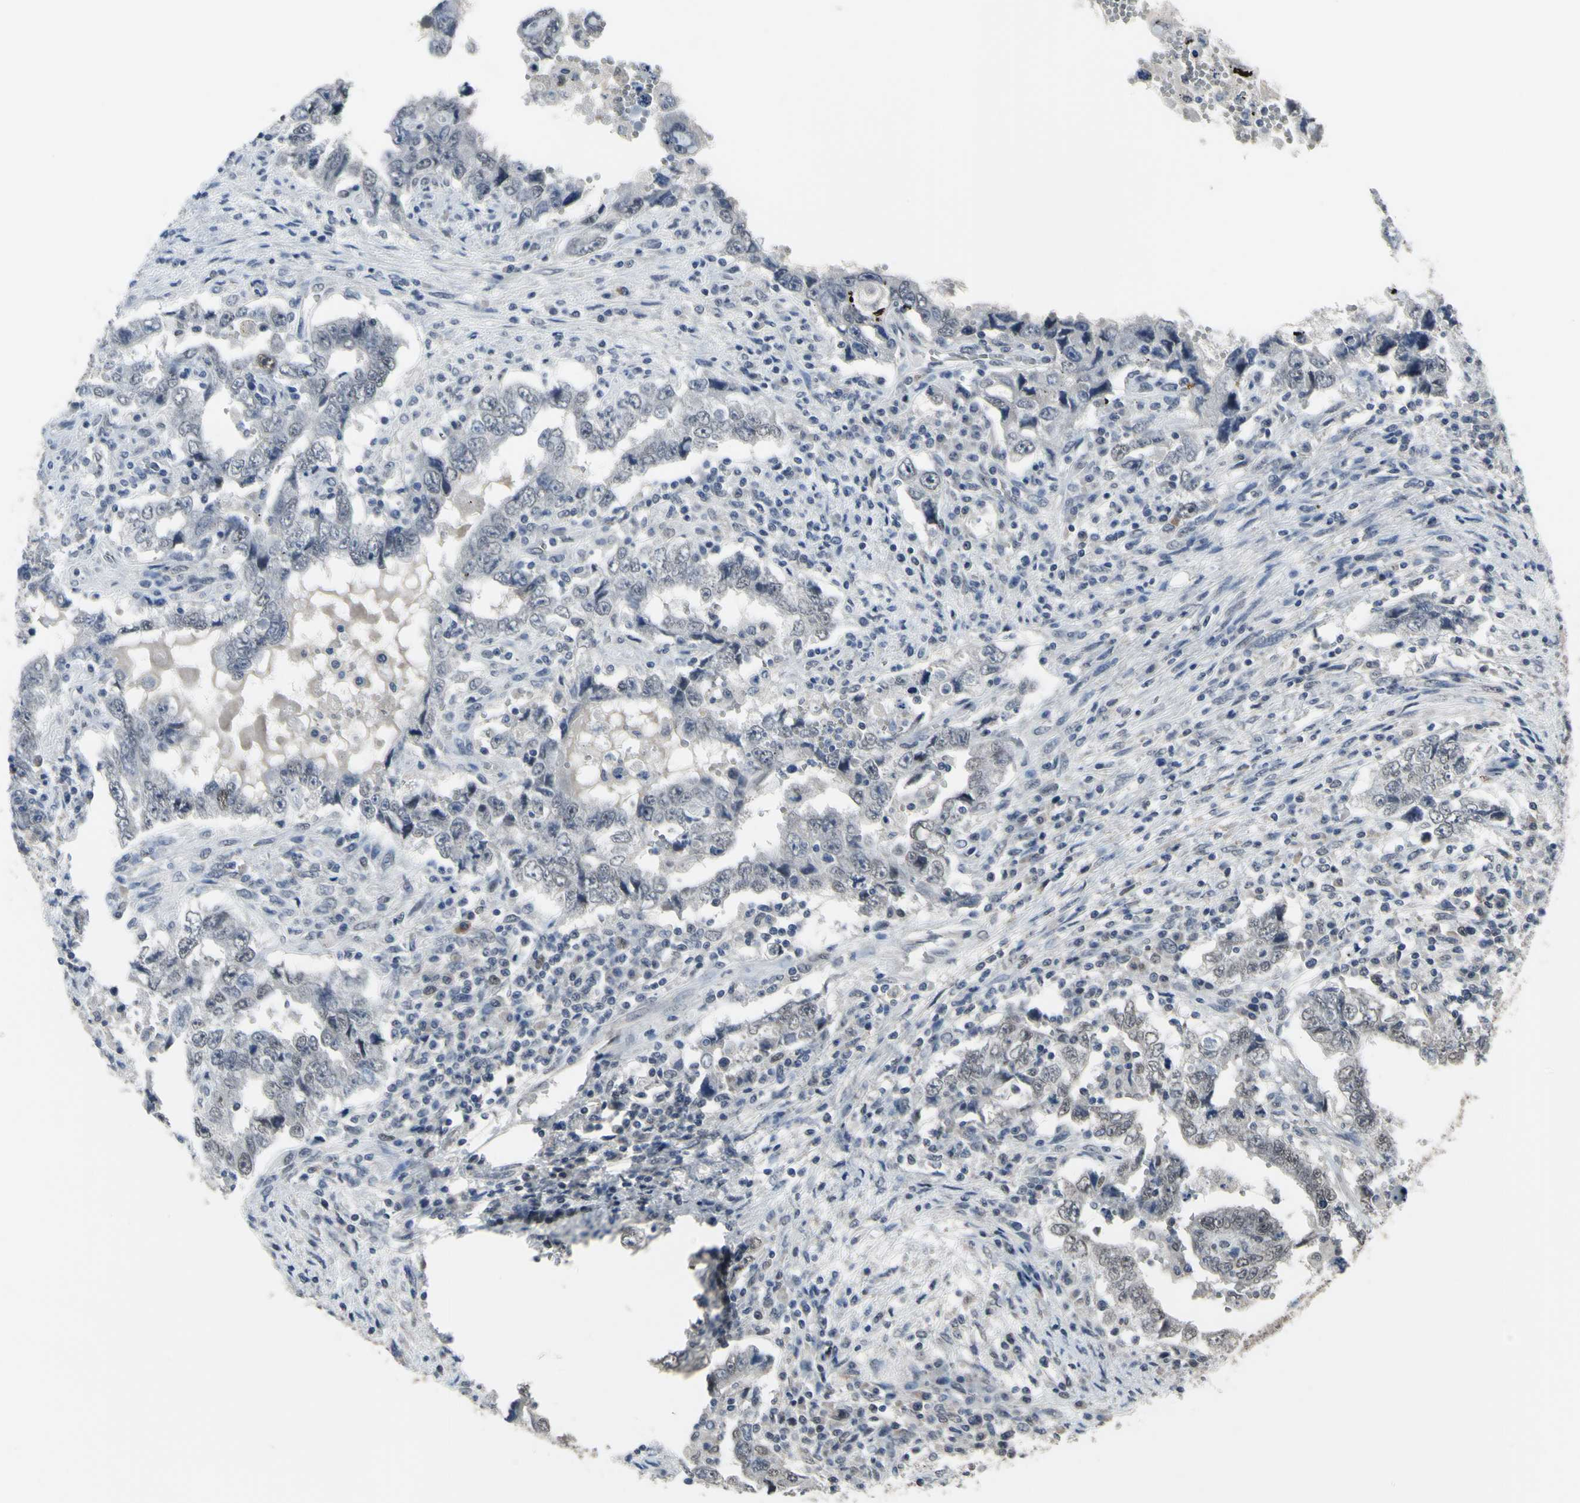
{"staining": {"intensity": "negative", "quantity": "none", "location": "none"}, "tissue": "testis cancer", "cell_type": "Tumor cells", "image_type": "cancer", "snomed": [{"axis": "morphology", "description": "Carcinoma, Embryonal, NOS"}, {"axis": "topography", "description": "Testis"}], "caption": "A micrograph of testis embryonal carcinoma stained for a protein reveals no brown staining in tumor cells. (Stains: DAB immunohistochemistry with hematoxylin counter stain, Microscopy: brightfield microscopy at high magnification).", "gene": "ZNF174", "patient": {"sex": "male", "age": 26}}